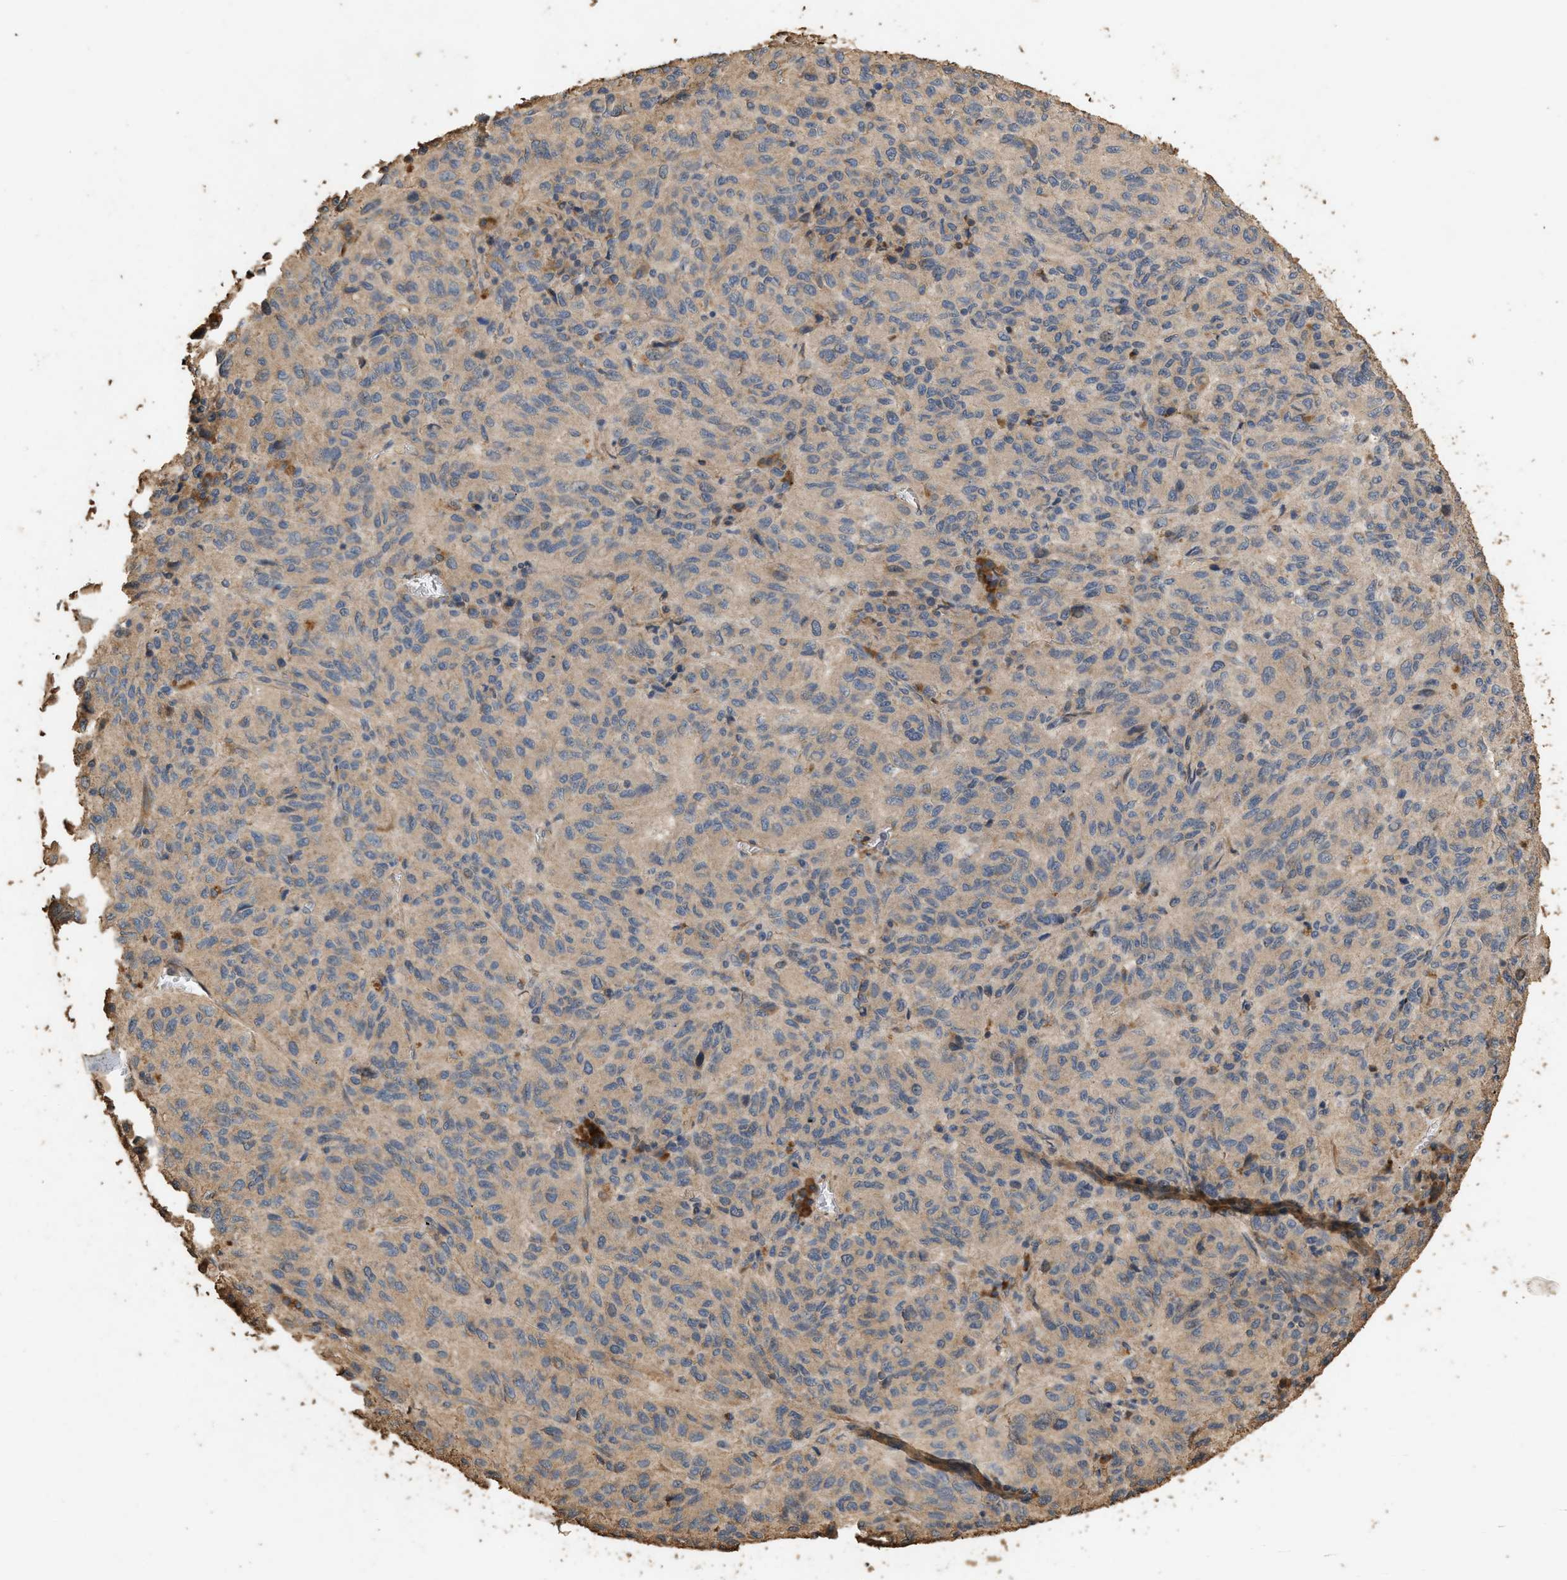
{"staining": {"intensity": "weak", "quantity": "<25%", "location": "cytoplasmic/membranous"}, "tissue": "melanoma", "cell_type": "Tumor cells", "image_type": "cancer", "snomed": [{"axis": "morphology", "description": "Malignant melanoma, Metastatic site"}, {"axis": "topography", "description": "Lung"}], "caption": "A high-resolution image shows immunohistochemistry (IHC) staining of malignant melanoma (metastatic site), which displays no significant expression in tumor cells.", "gene": "DCAF7", "patient": {"sex": "male", "age": 64}}